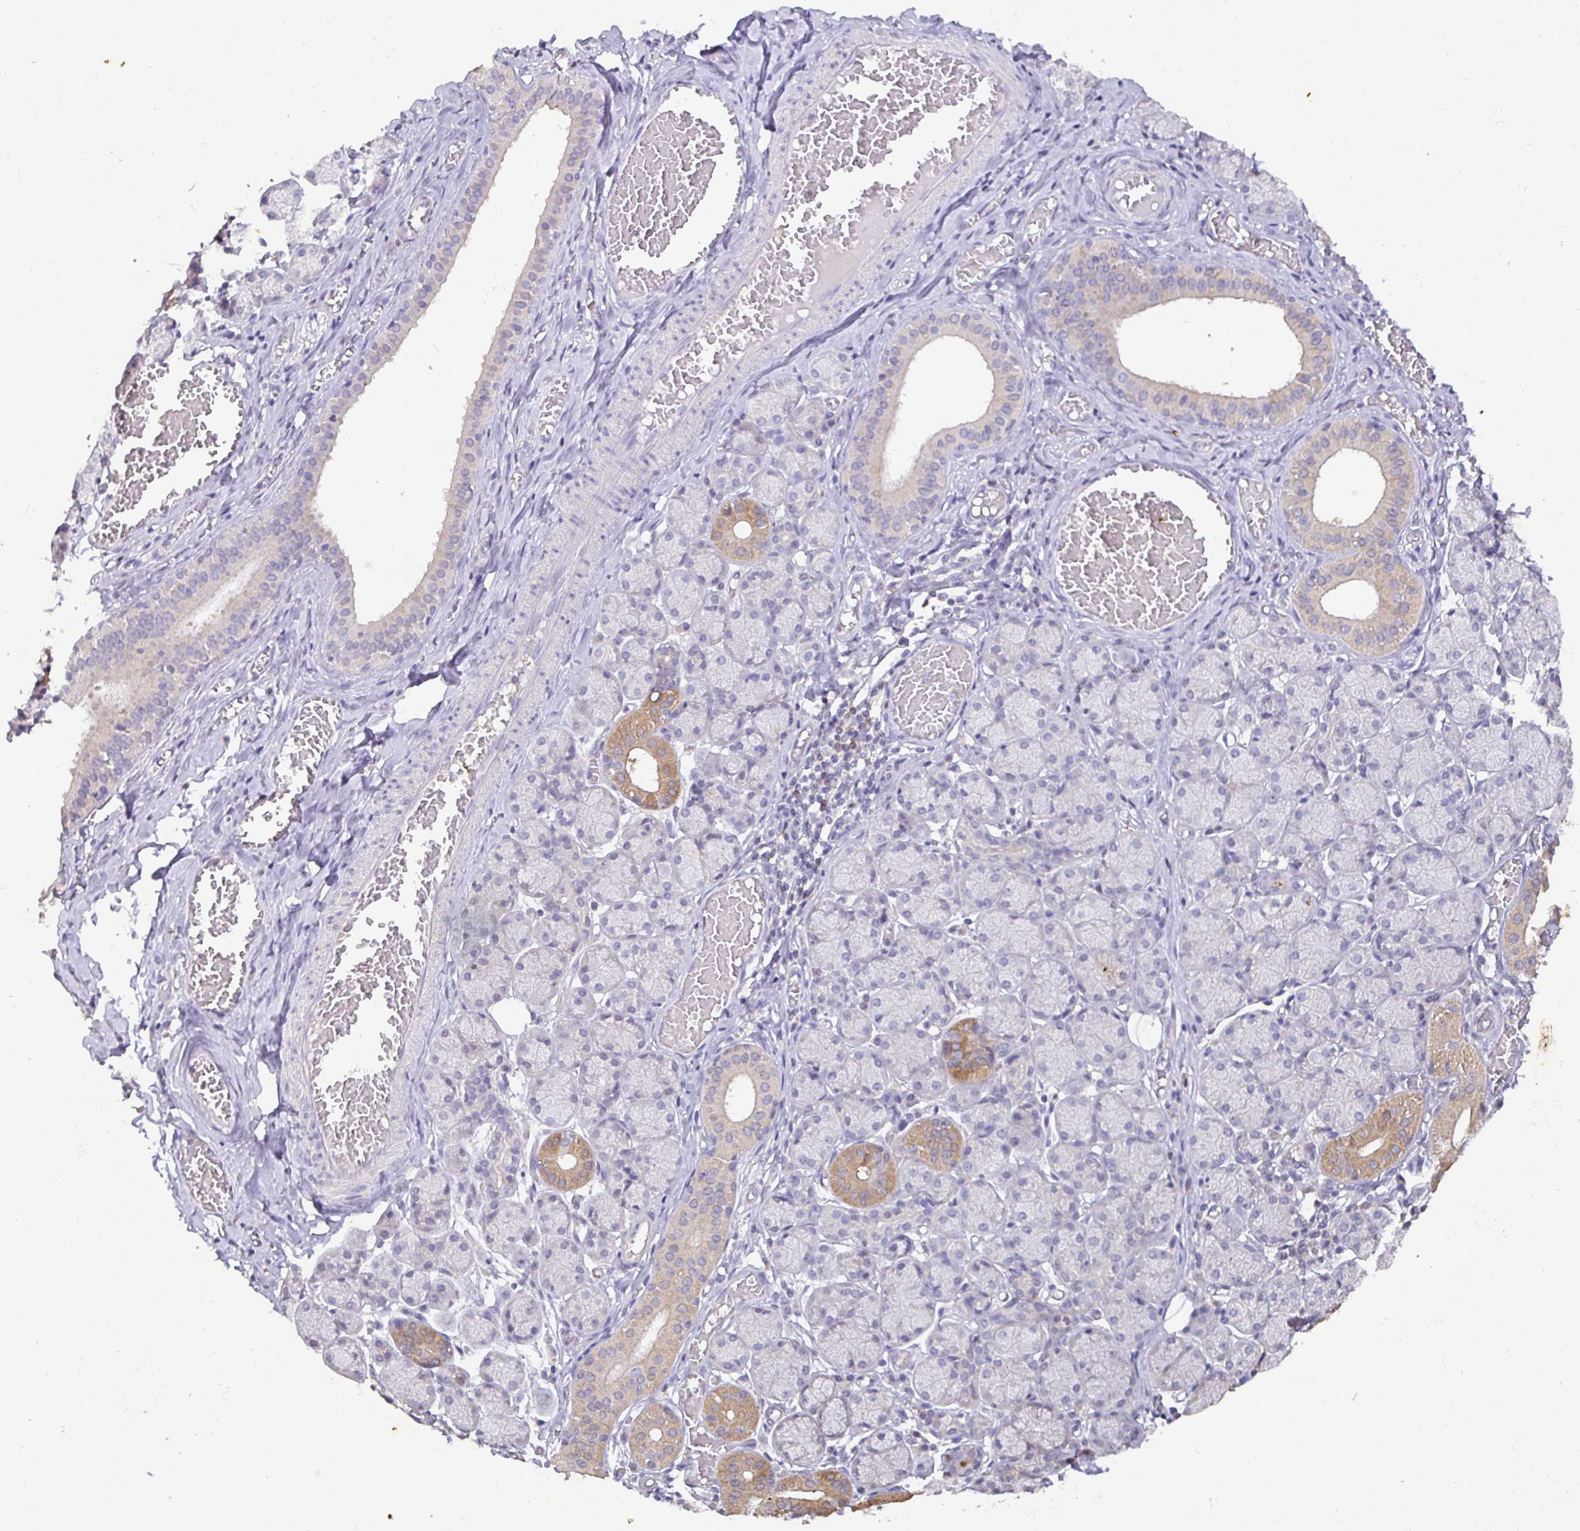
{"staining": {"intensity": "moderate", "quantity": "<25%", "location": "cytoplasmic/membranous"}, "tissue": "salivary gland", "cell_type": "Glandular cells", "image_type": "normal", "snomed": [{"axis": "morphology", "description": "Normal tissue, NOS"}, {"axis": "topography", "description": "Salivary gland"}], "caption": "Protein staining by immunohistochemistry (IHC) displays moderate cytoplasmic/membranous staining in about <25% of glandular cells in normal salivary gland. Using DAB (brown) and hematoxylin (blue) stains, captured at high magnification using brightfield microscopy.", "gene": "SHISA4", "patient": {"sex": "female", "age": 24}}